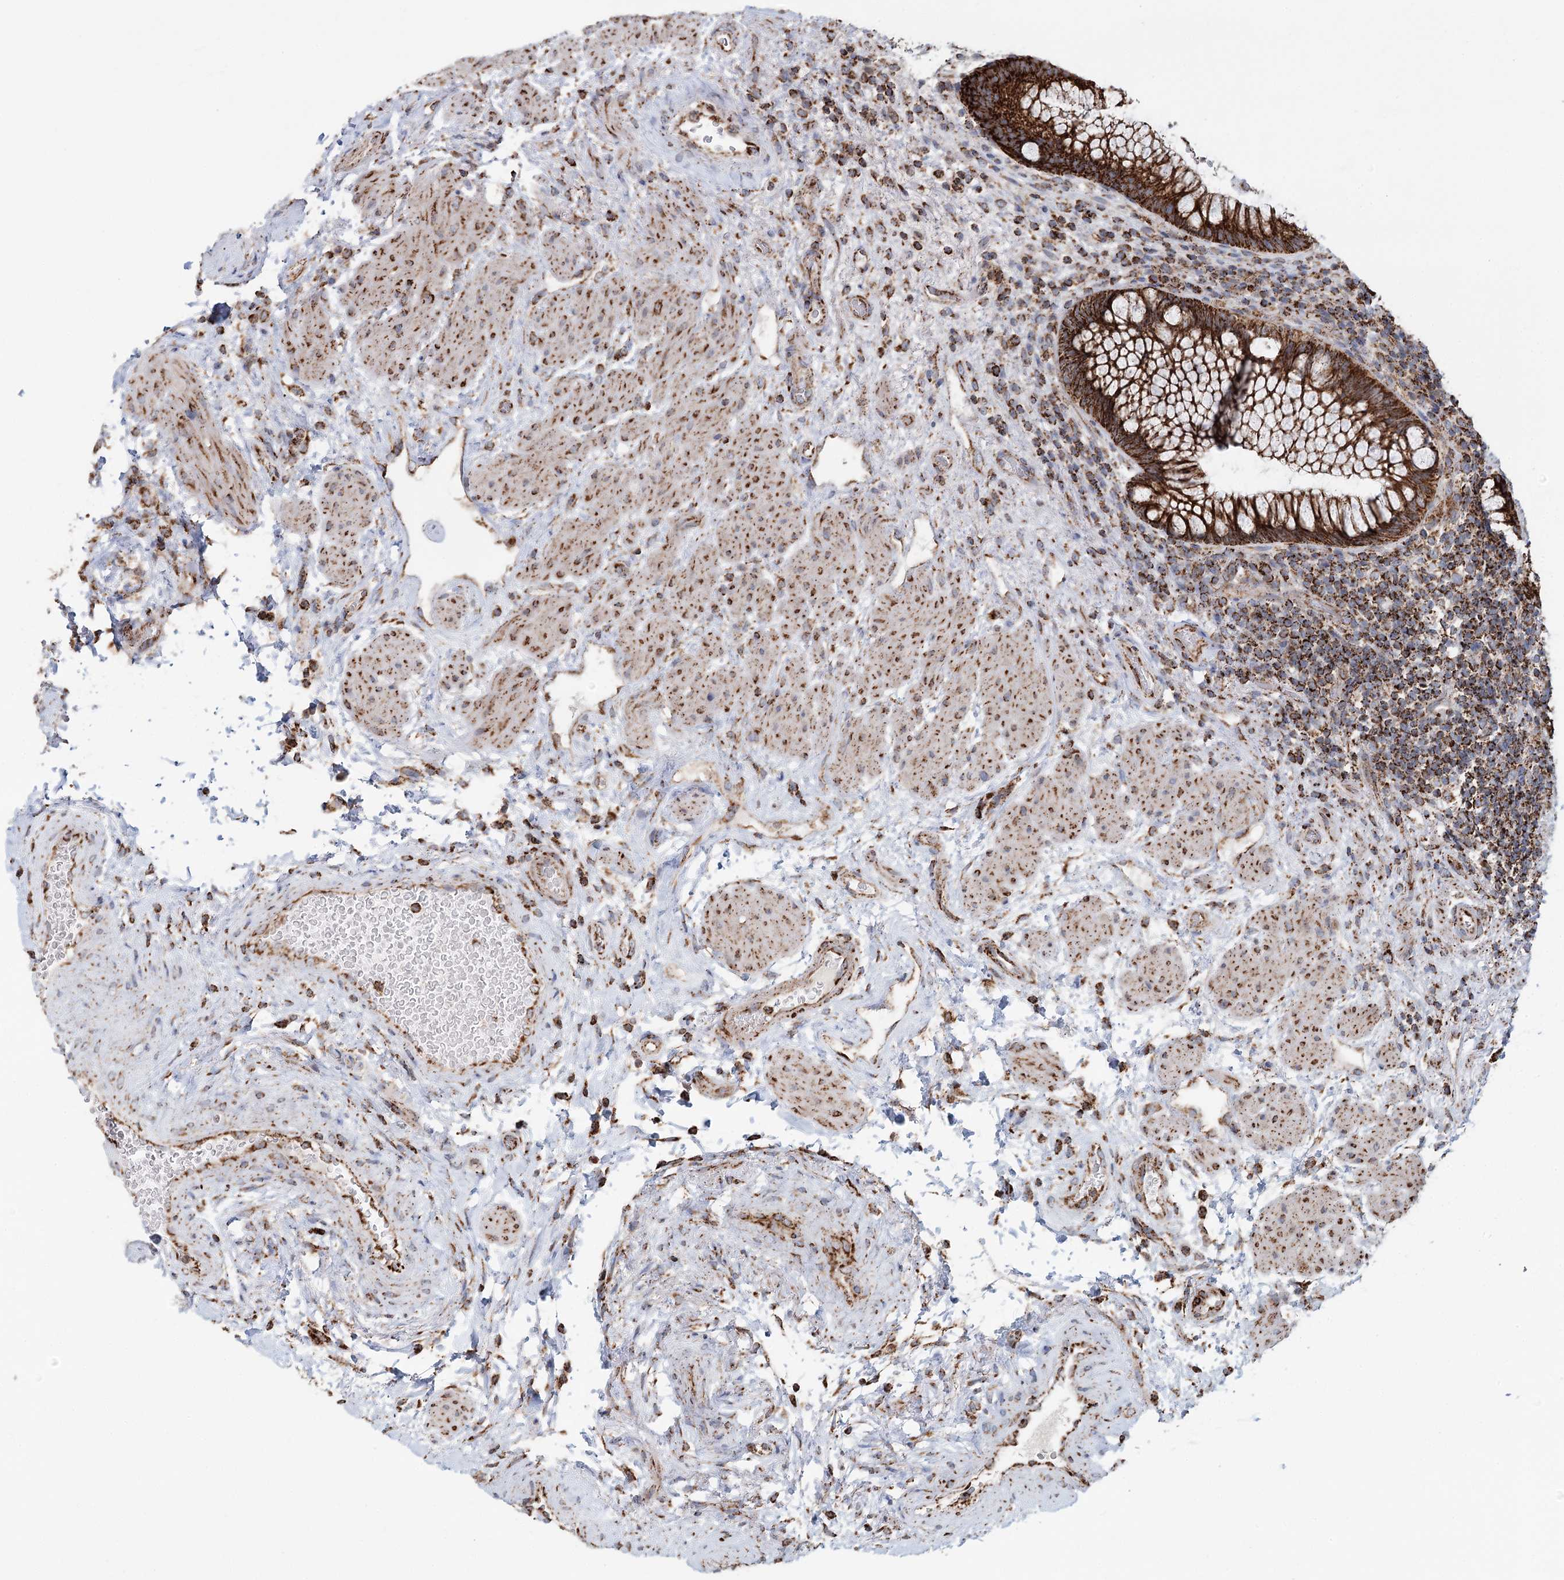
{"staining": {"intensity": "strong", "quantity": ">75%", "location": "cytoplasmic/membranous"}, "tissue": "rectum", "cell_type": "Glandular cells", "image_type": "normal", "snomed": [{"axis": "morphology", "description": "Normal tissue, NOS"}, {"axis": "topography", "description": "Rectum"}], "caption": "Strong cytoplasmic/membranous staining for a protein is appreciated in about >75% of glandular cells of unremarkable rectum using immunohistochemistry.", "gene": "APH1A", "patient": {"sex": "male", "age": 51}}